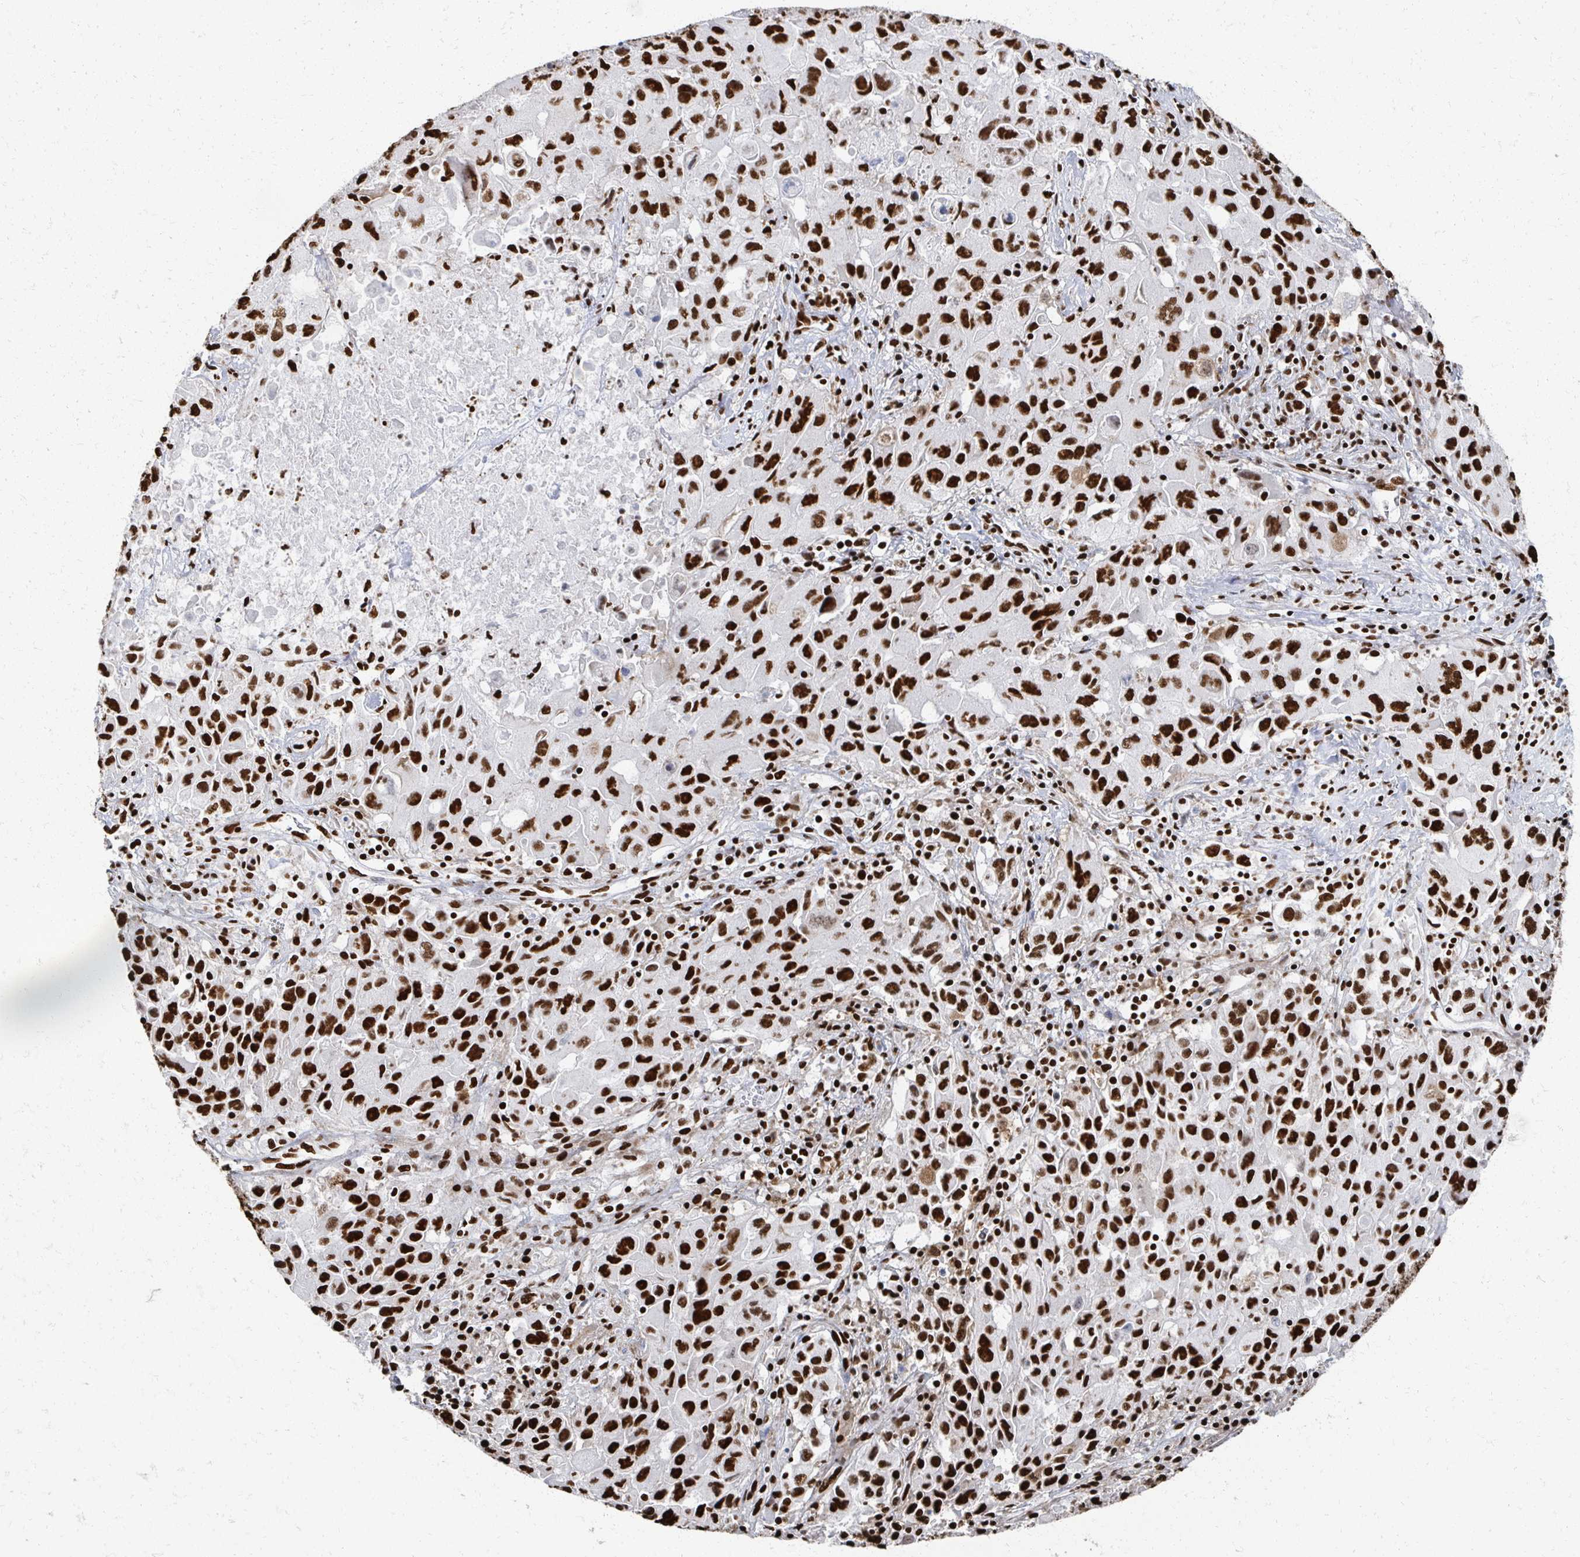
{"staining": {"intensity": "strong", "quantity": ">75%", "location": "nuclear"}, "tissue": "lung cancer", "cell_type": "Tumor cells", "image_type": "cancer", "snomed": [{"axis": "morphology", "description": "Squamous cell carcinoma, NOS"}, {"axis": "topography", "description": "Lung"}], "caption": "Squamous cell carcinoma (lung) tissue shows strong nuclear expression in approximately >75% of tumor cells, visualized by immunohistochemistry. (IHC, brightfield microscopy, high magnification).", "gene": "RBBP7", "patient": {"sex": "male", "age": 63}}